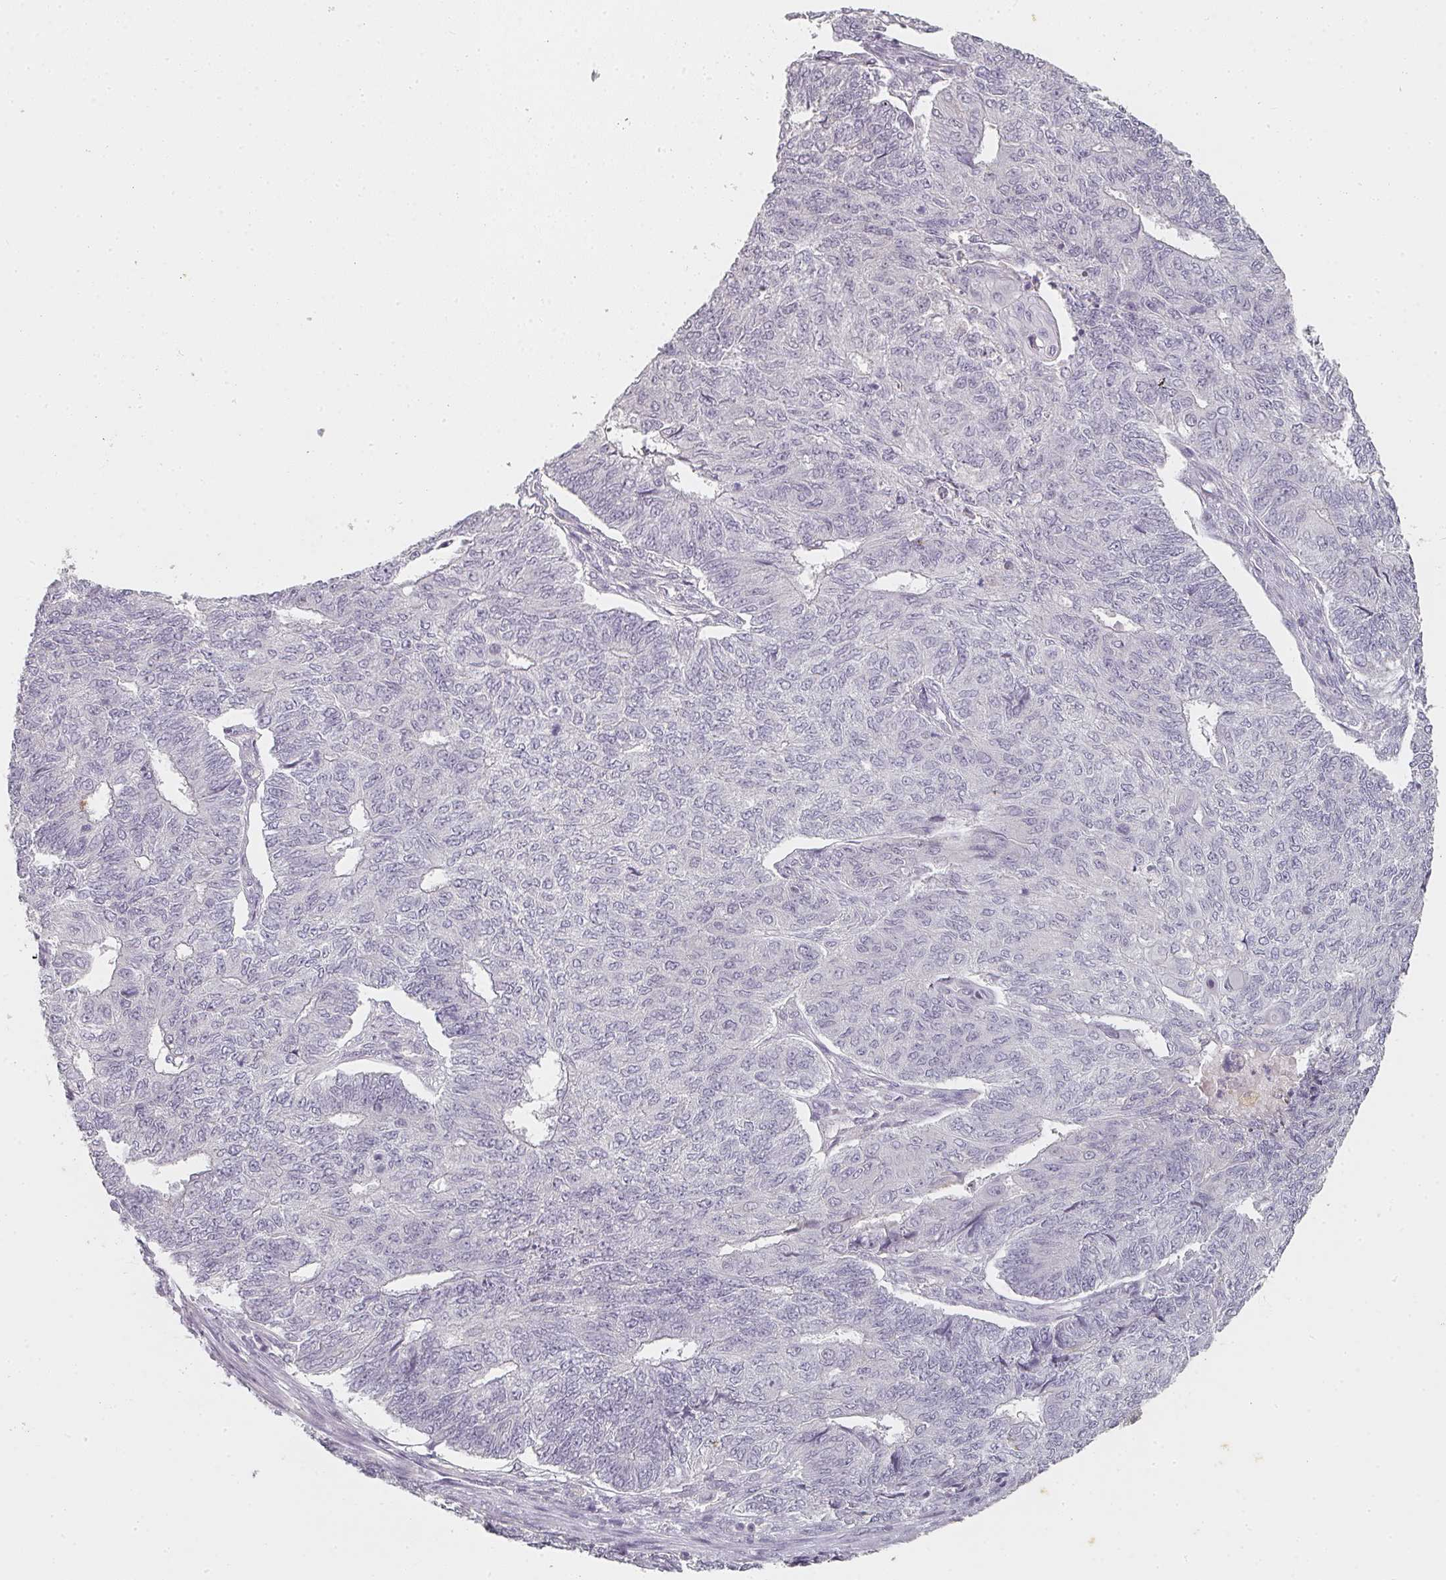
{"staining": {"intensity": "negative", "quantity": "none", "location": "none"}, "tissue": "endometrial cancer", "cell_type": "Tumor cells", "image_type": "cancer", "snomed": [{"axis": "morphology", "description": "Adenocarcinoma, NOS"}, {"axis": "topography", "description": "Endometrium"}], "caption": "Tumor cells show no significant protein expression in adenocarcinoma (endometrial).", "gene": "SHISA2", "patient": {"sex": "female", "age": 32}}